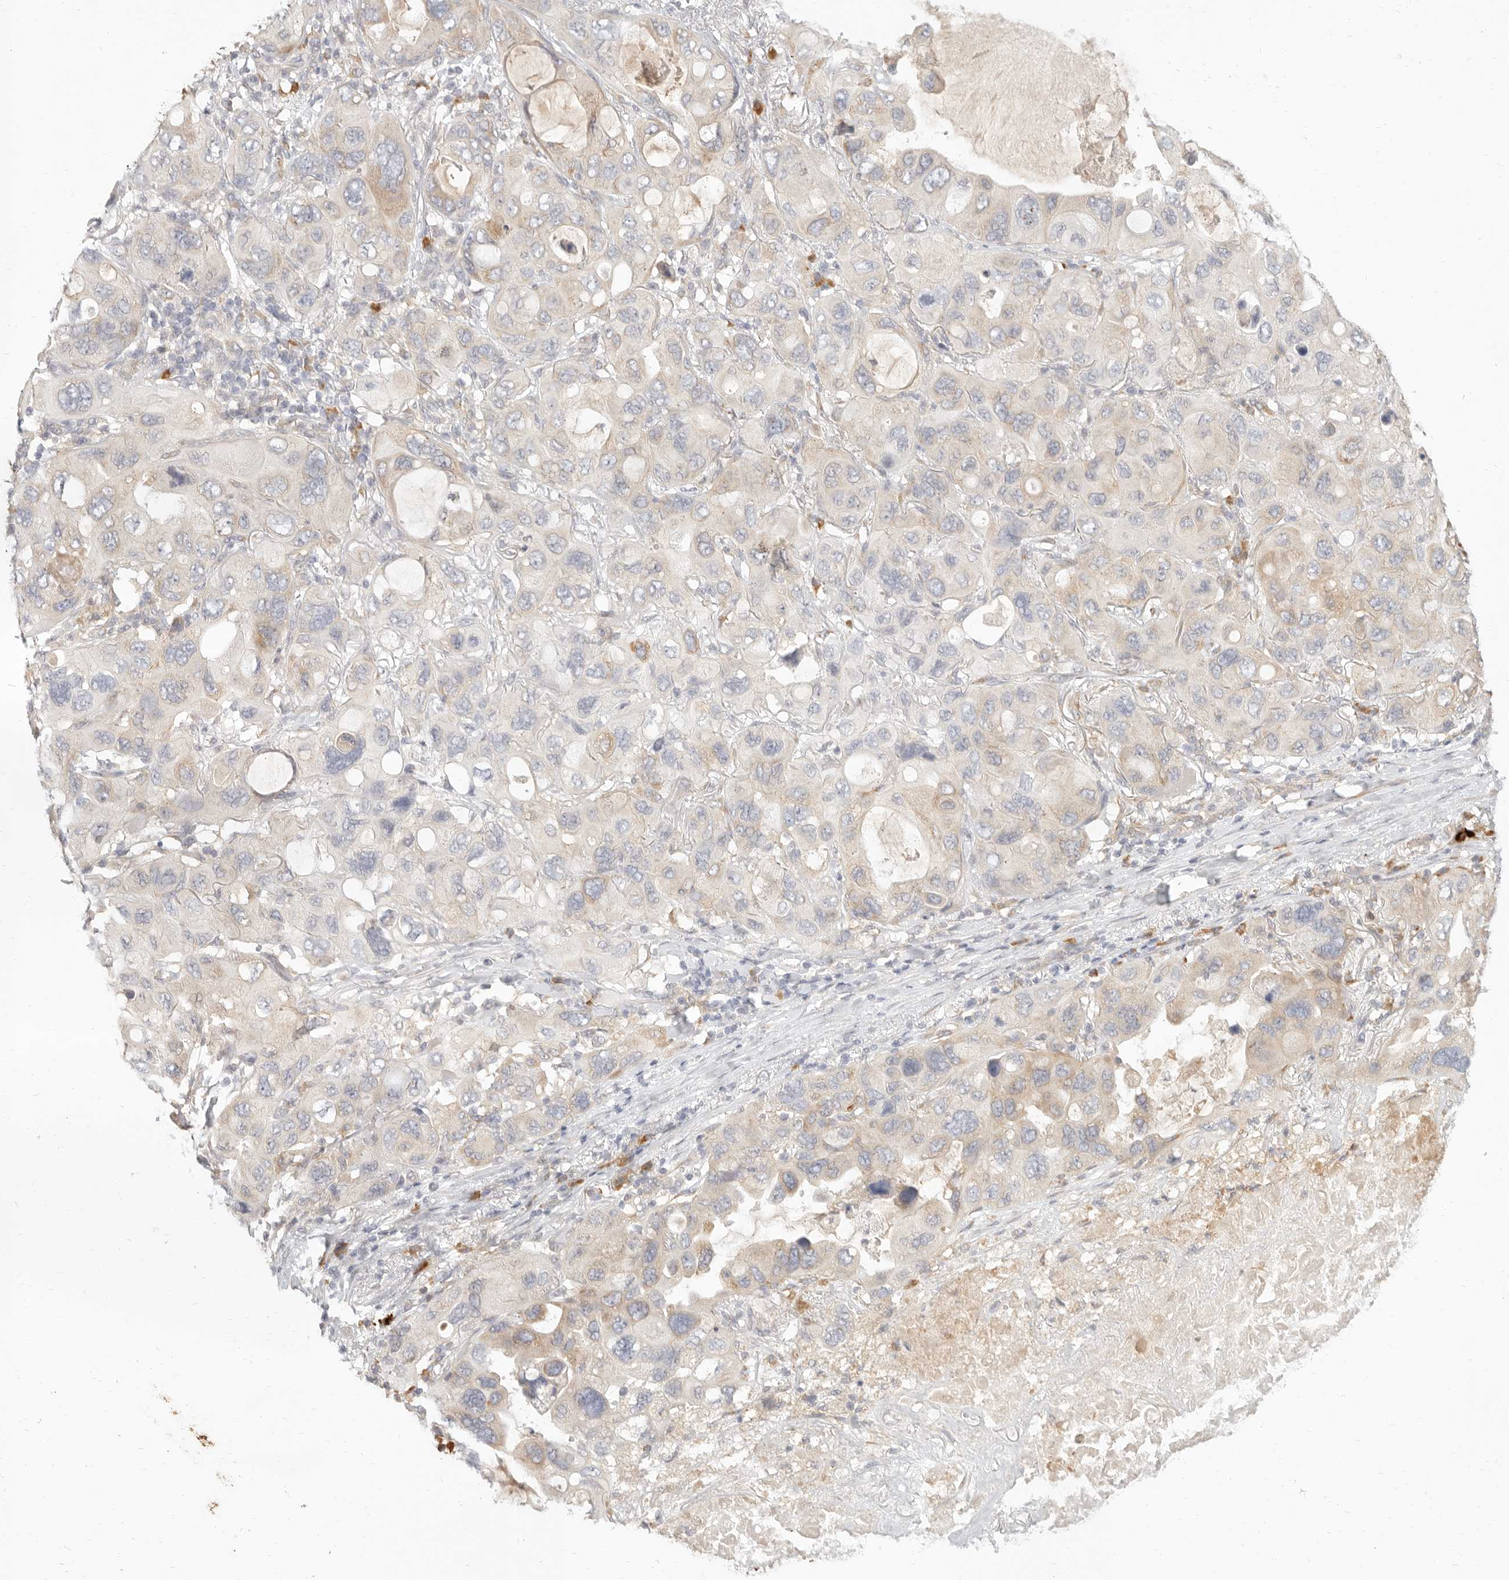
{"staining": {"intensity": "weak", "quantity": "<25%", "location": "cytoplasmic/membranous"}, "tissue": "lung cancer", "cell_type": "Tumor cells", "image_type": "cancer", "snomed": [{"axis": "morphology", "description": "Squamous cell carcinoma, NOS"}, {"axis": "topography", "description": "Lung"}], "caption": "Immunohistochemistry image of human lung cancer (squamous cell carcinoma) stained for a protein (brown), which shows no expression in tumor cells. The staining was performed using DAB to visualize the protein expression in brown, while the nuclei were stained in blue with hematoxylin (Magnification: 20x).", "gene": "PABPC4", "patient": {"sex": "female", "age": 73}}